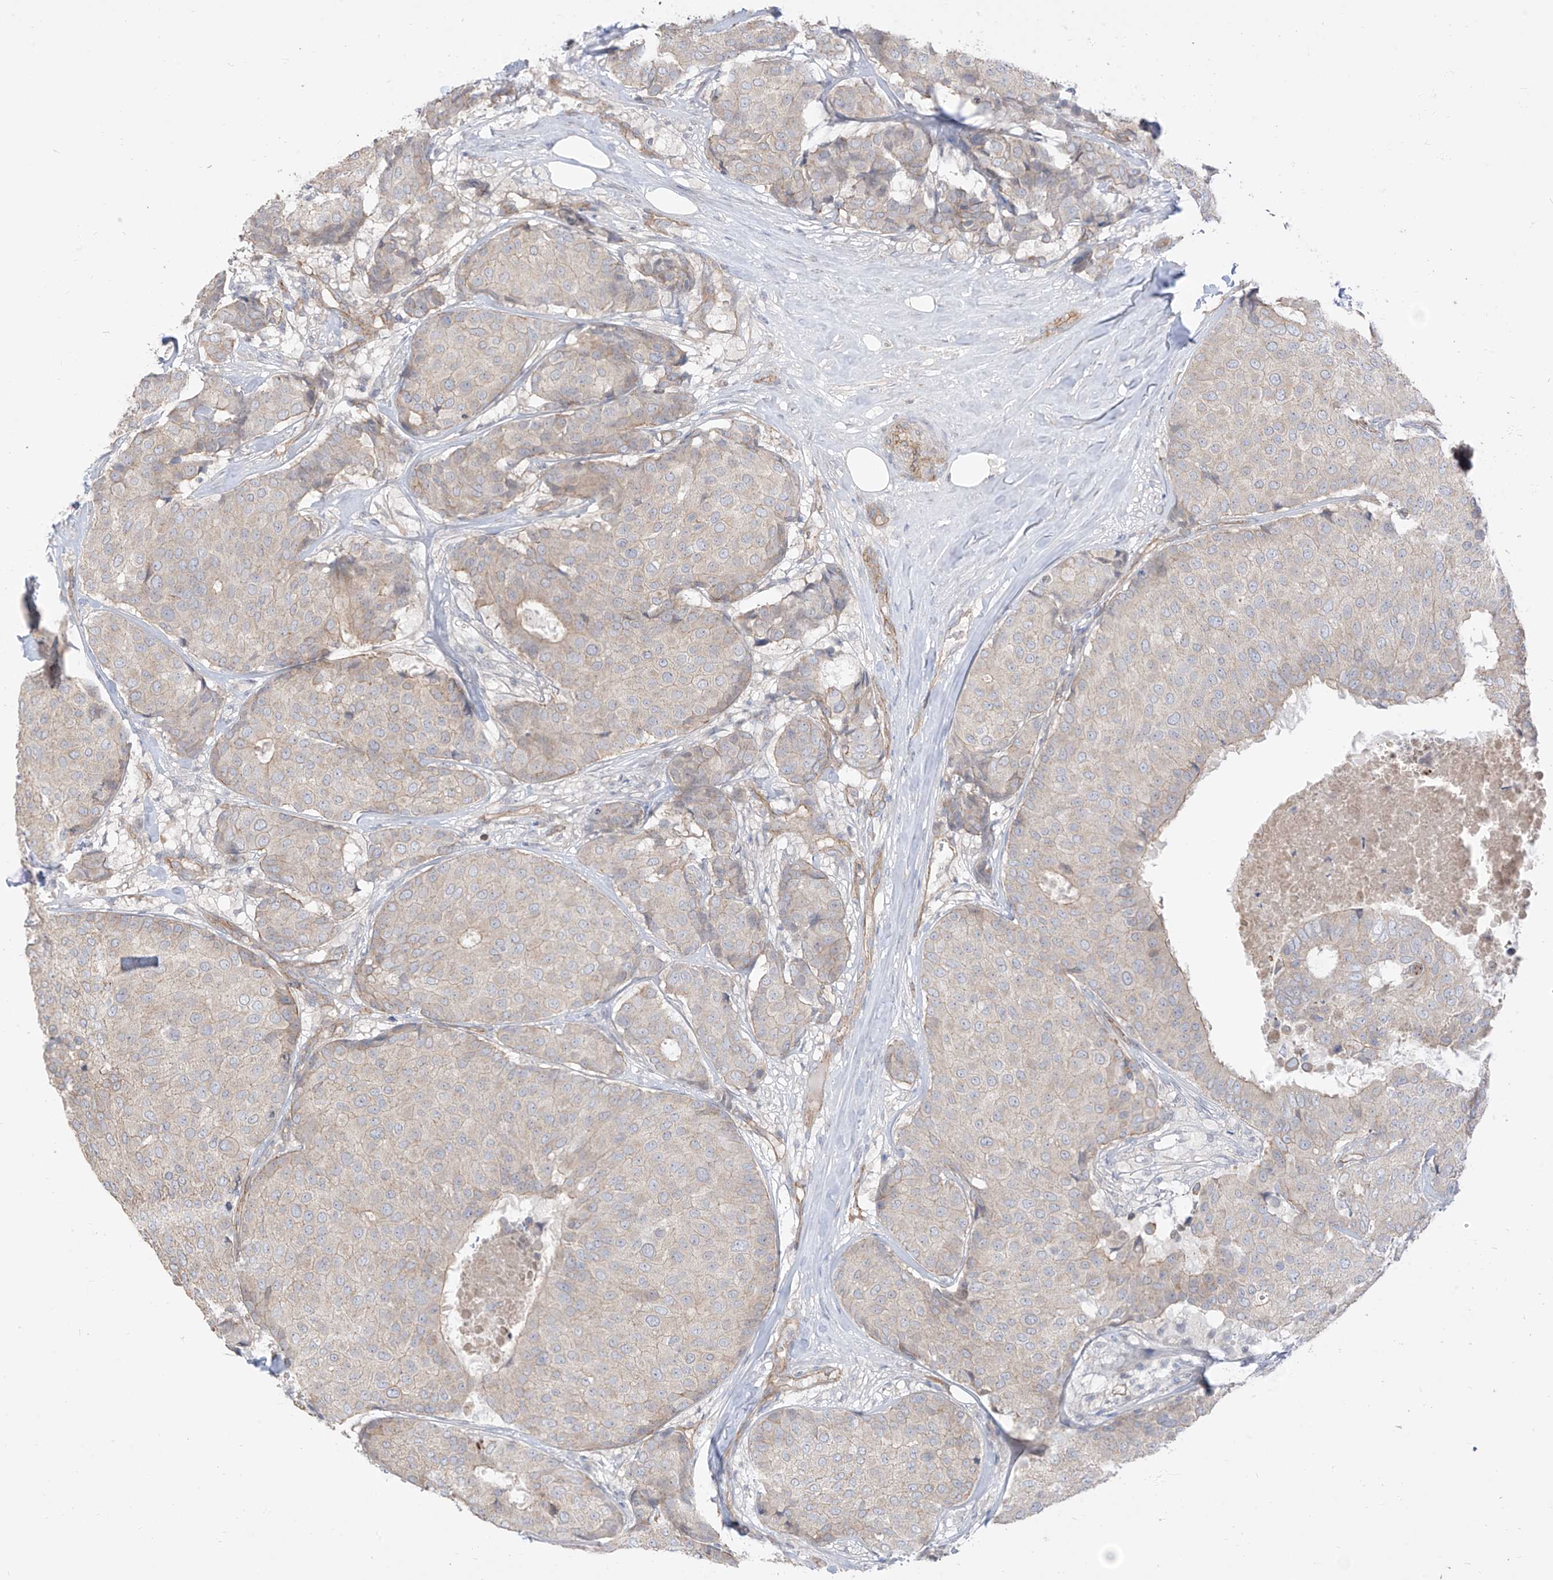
{"staining": {"intensity": "negative", "quantity": "none", "location": "none"}, "tissue": "breast cancer", "cell_type": "Tumor cells", "image_type": "cancer", "snomed": [{"axis": "morphology", "description": "Duct carcinoma"}, {"axis": "topography", "description": "Breast"}], "caption": "This is a histopathology image of IHC staining of breast cancer (infiltrating ductal carcinoma), which shows no positivity in tumor cells.", "gene": "EPHX4", "patient": {"sex": "female", "age": 75}}